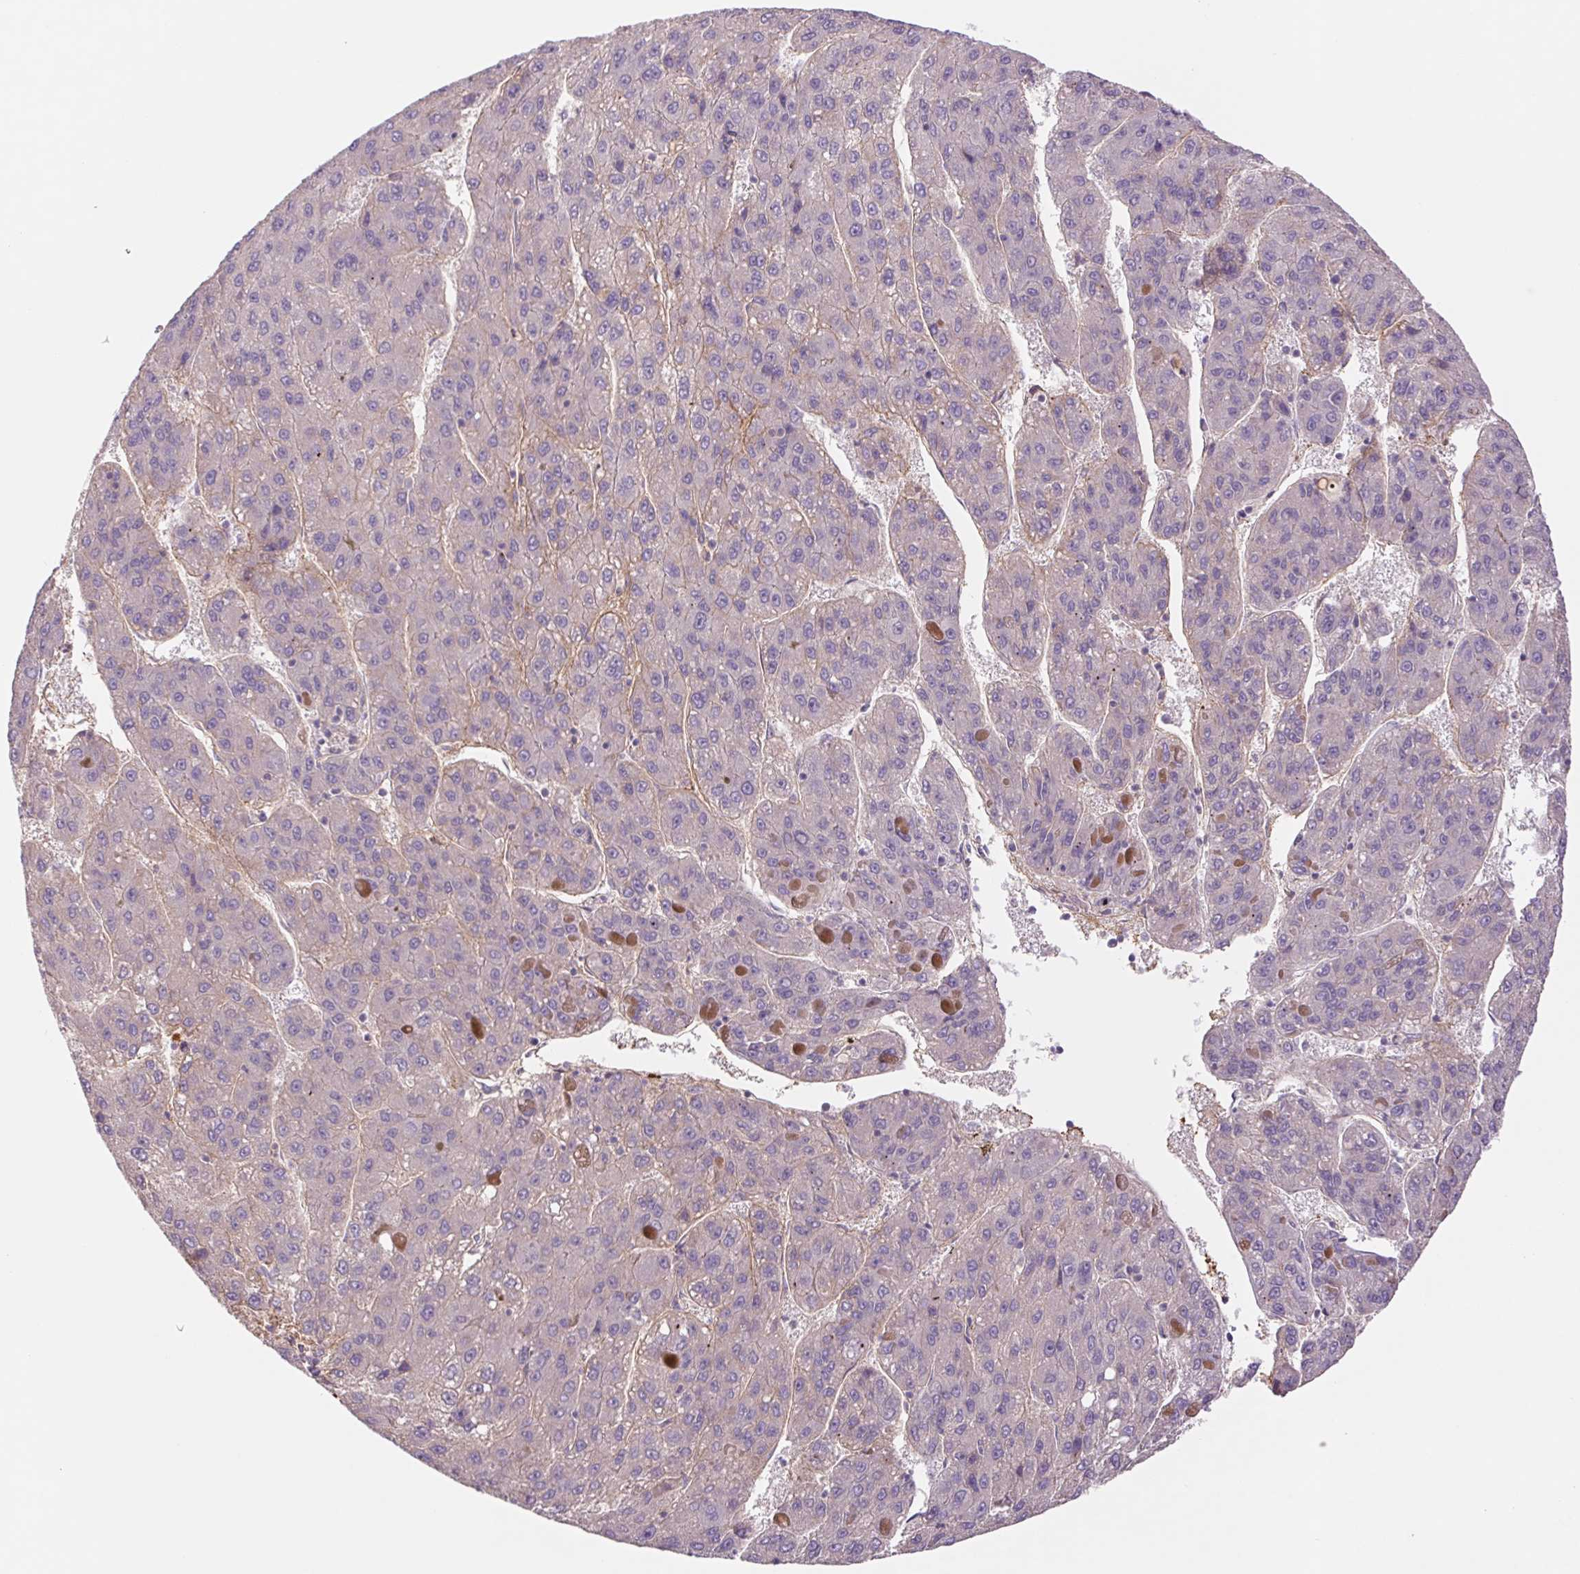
{"staining": {"intensity": "negative", "quantity": "none", "location": "none"}, "tissue": "liver cancer", "cell_type": "Tumor cells", "image_type": "cancer", "snomed": [{"axis": "morphology", "description": "Carcinoma, Hepatocellular, NOS"}, {"axis": "topography", "description": "Liver"}], "caption": "Tumor cells show no significant protein positivity in liver cancer (hepatocellular carcinoma). (Brightfield microscopy of DAB immunohistochemistry at high magnification).", "gene": "KRT1", "patient": {"sex": "female", "age": 82}}